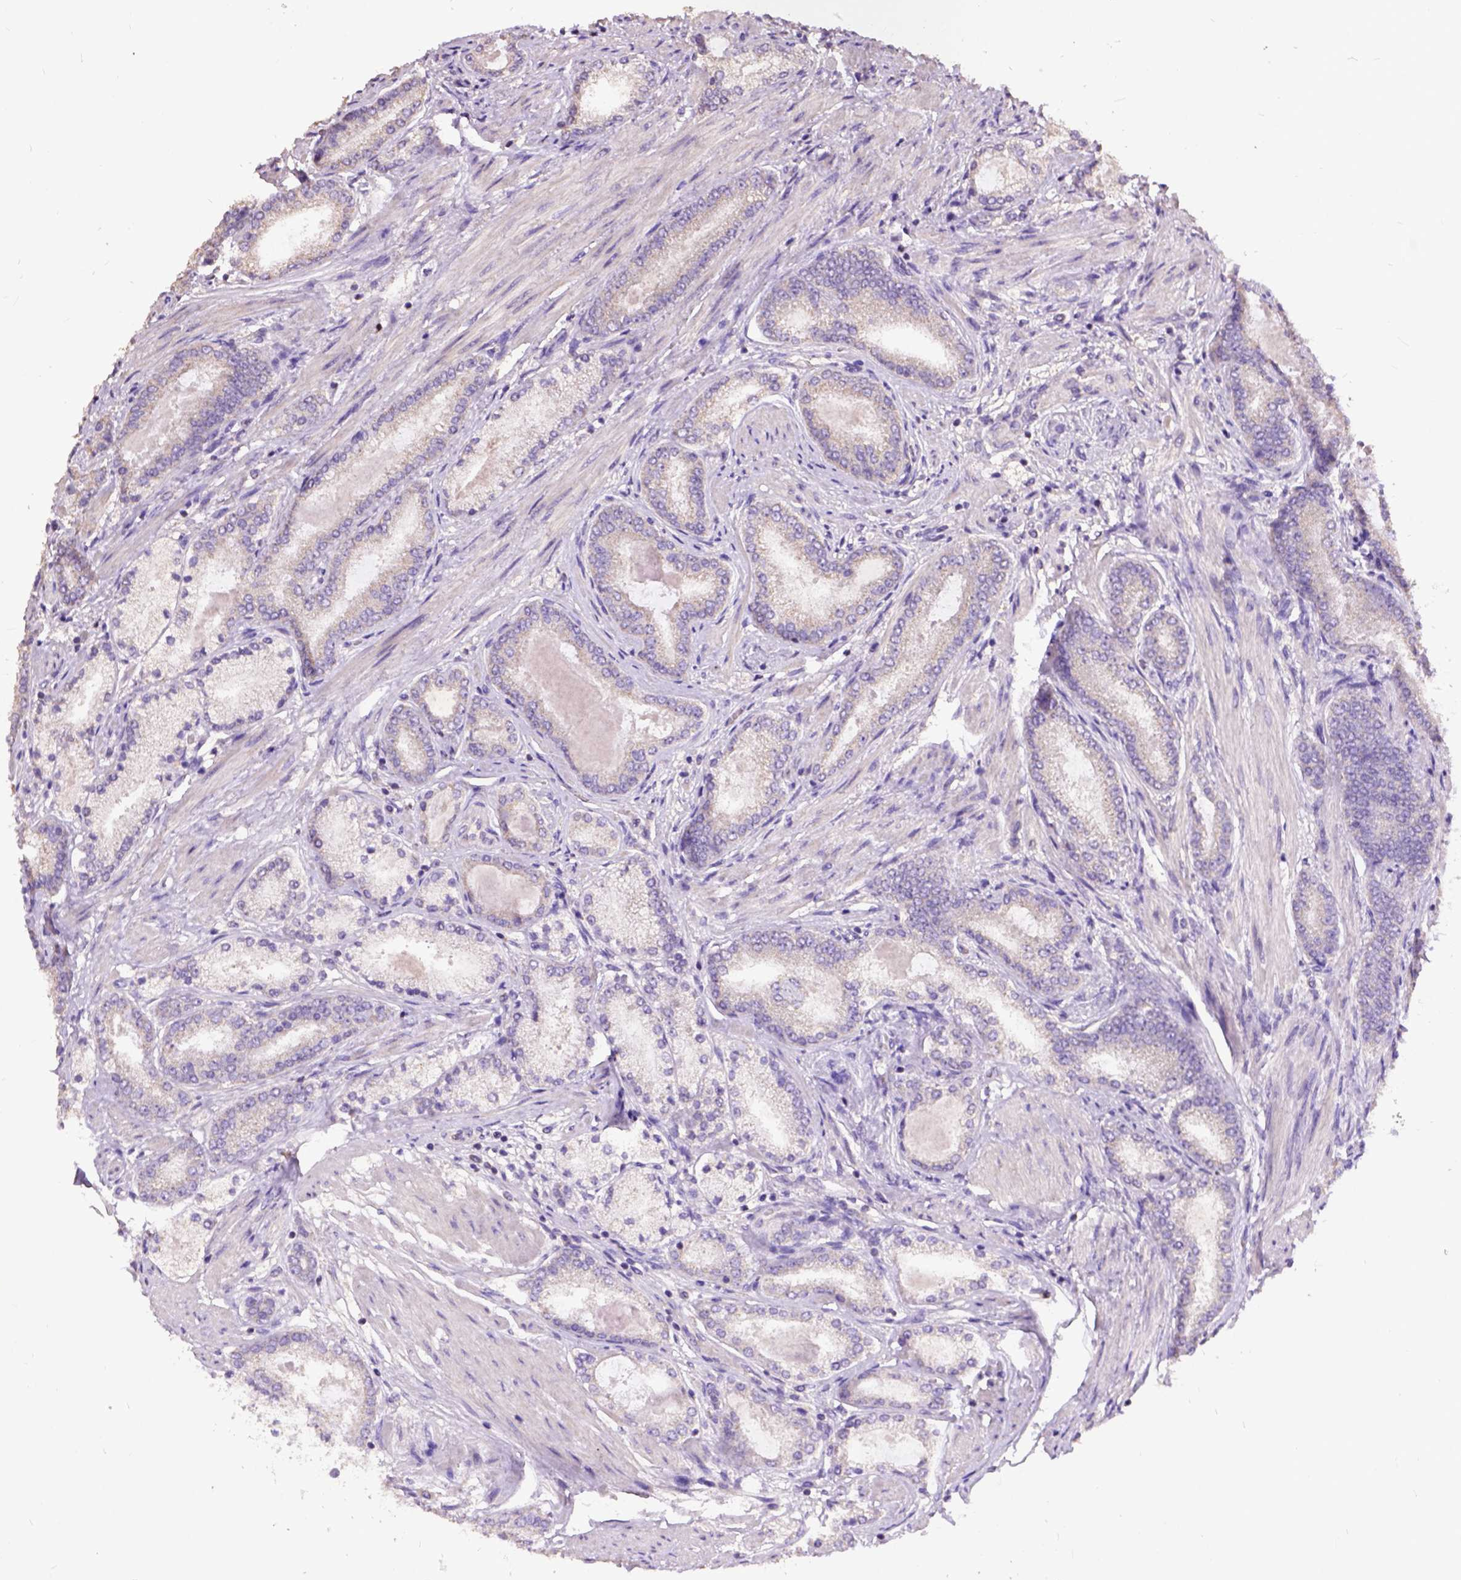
{"staining": {"intensity": "weak", "quantity": "25%-75%", "location": "cytoplasmic/membranous"}, "tissue": "prostate cancer", "cell_type": "Tumor cells", "image_type": "cancer", "snomed": [{"axis": "morphology", "description": "Adenocarcinoma, High grade"}, {"axis": "topography", "description": "Prostate"}], "caption": "Immunohistochemical staining of prostate cancer displays low levels of weak cytoplasmic/membranous protein staining in approximately 25%-75% of tumor cells.", "gene": "DQX1", "patient": {"sex": "male", "age": 63}}